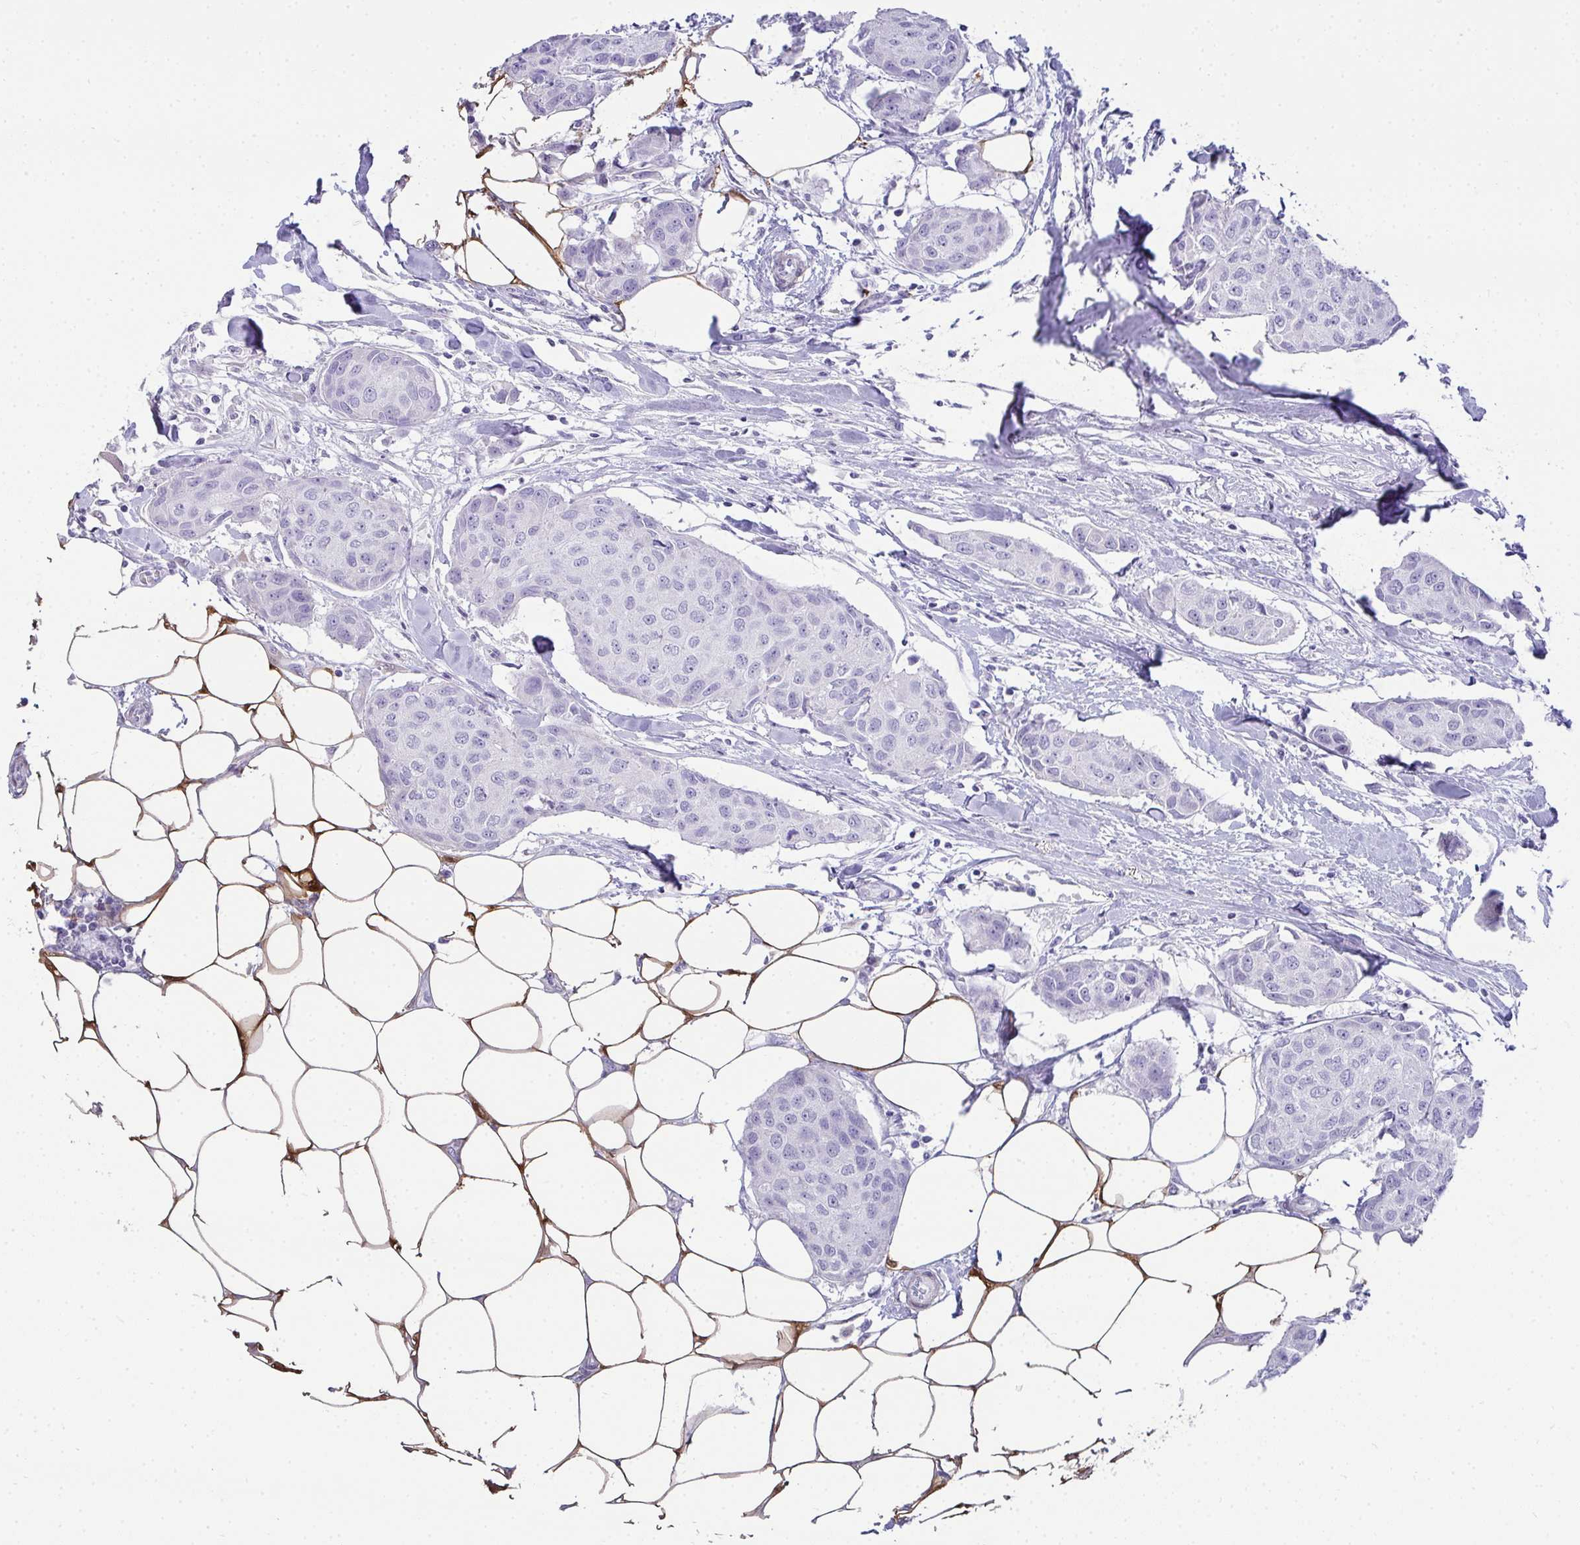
{"staining": {"intensity": "negative", "quantity": "none", "location": "none"}, "tissue": "breast cancer", "cell_type": "Tumor cells", "image_type": "cancer", "snomed": [{"axis": "morphology", "description": "Duct carcinoma"}, {"axis": "topography", "description": "Breast"}, {"axis": "topography", "description": "Lymph node"}], "caption": "The histopathology image shows no staining of tumor cells in breast cancer (invasive ductal carcinoma). (DAB immunohistochemistry (IHC), high magnification).", "gene": "HSPB6", "patient": {"sex": "female", "age": 80}}